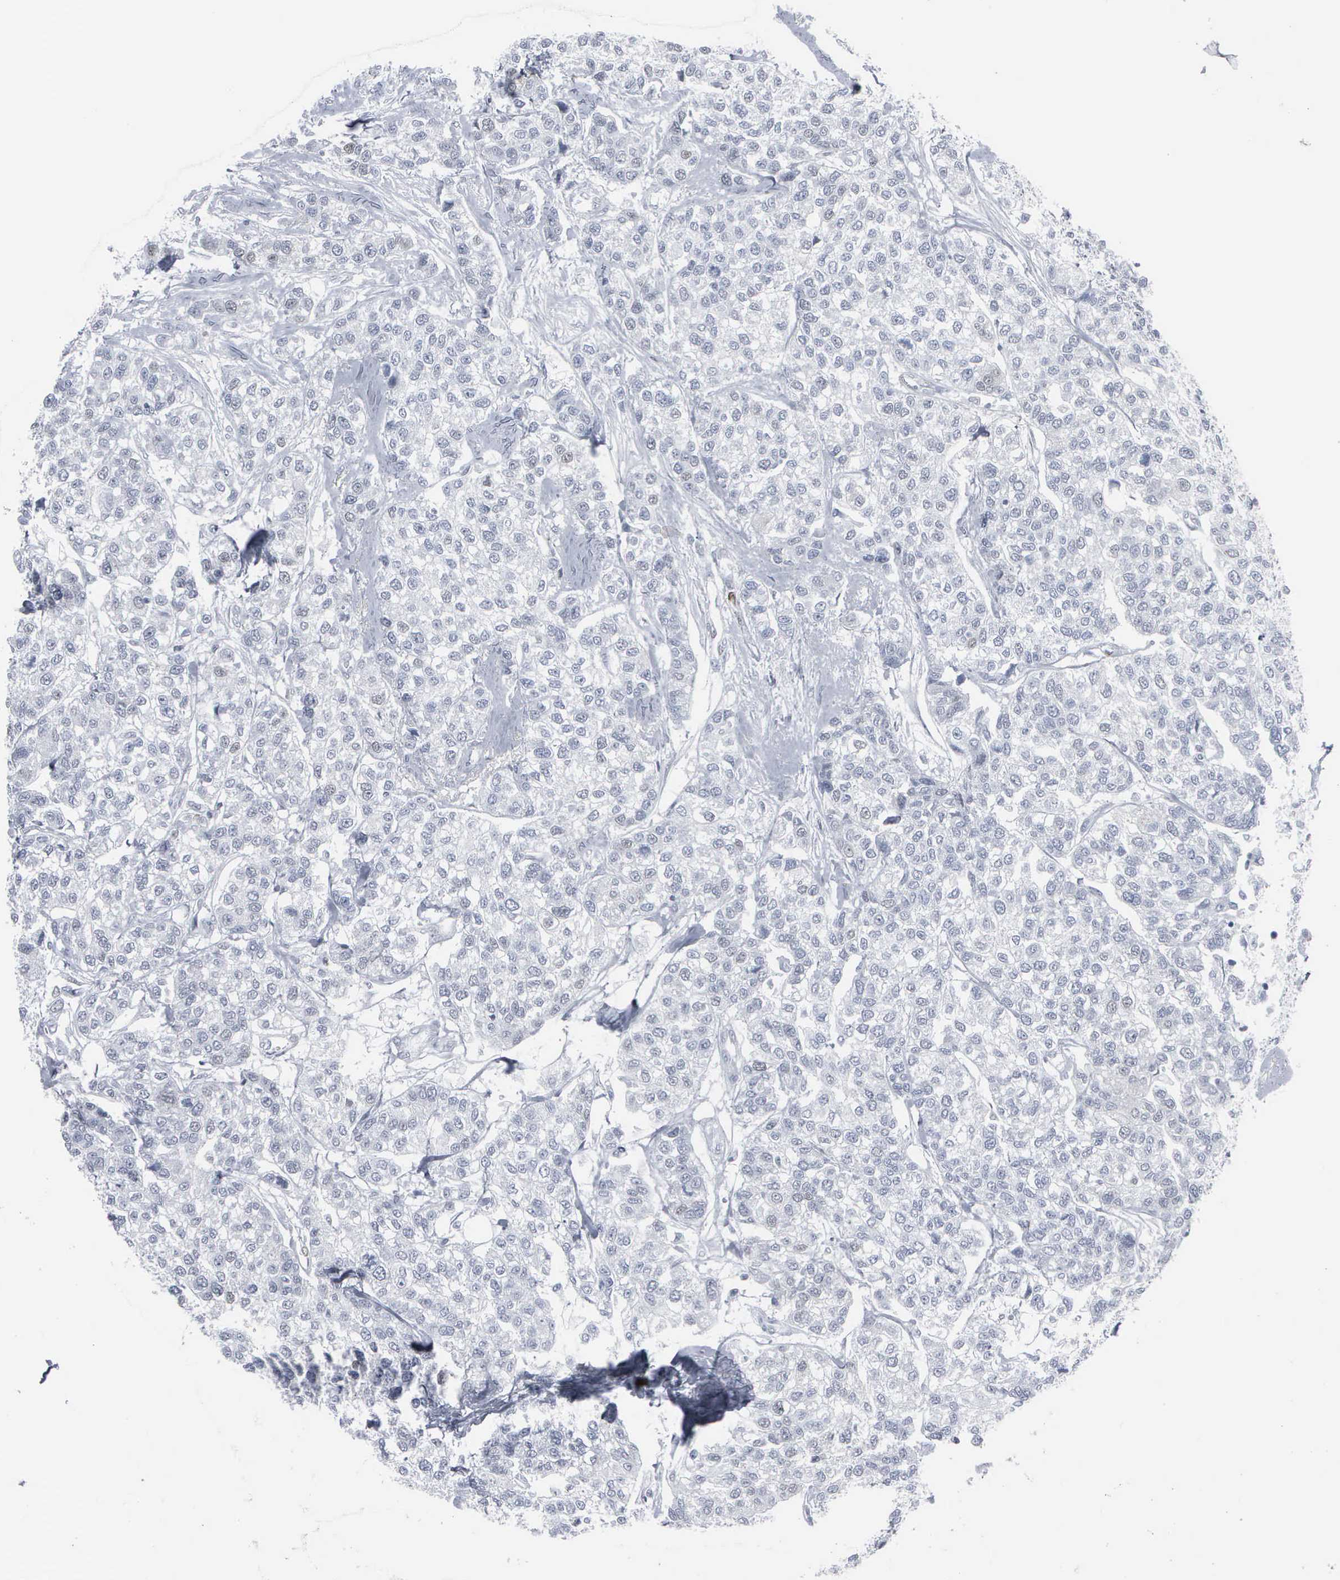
{"staining": {"intensity": "negative", "quantity": "none", "location": "none"}, "tissue": "breast cancer", "cell_type": "Tumor cells", "image_type": "cancer", "snomed": [{"axis": "morphology", "description": "Duct carcinoma"}, {"axis": "topography", "description": "Breast"}], "caption": "This is a micrograph of IHC staining of breast cancer, which shows no expression in tumor cells.", "gene": "CCND3", "patient": {"sex": "female", "age": 51}}